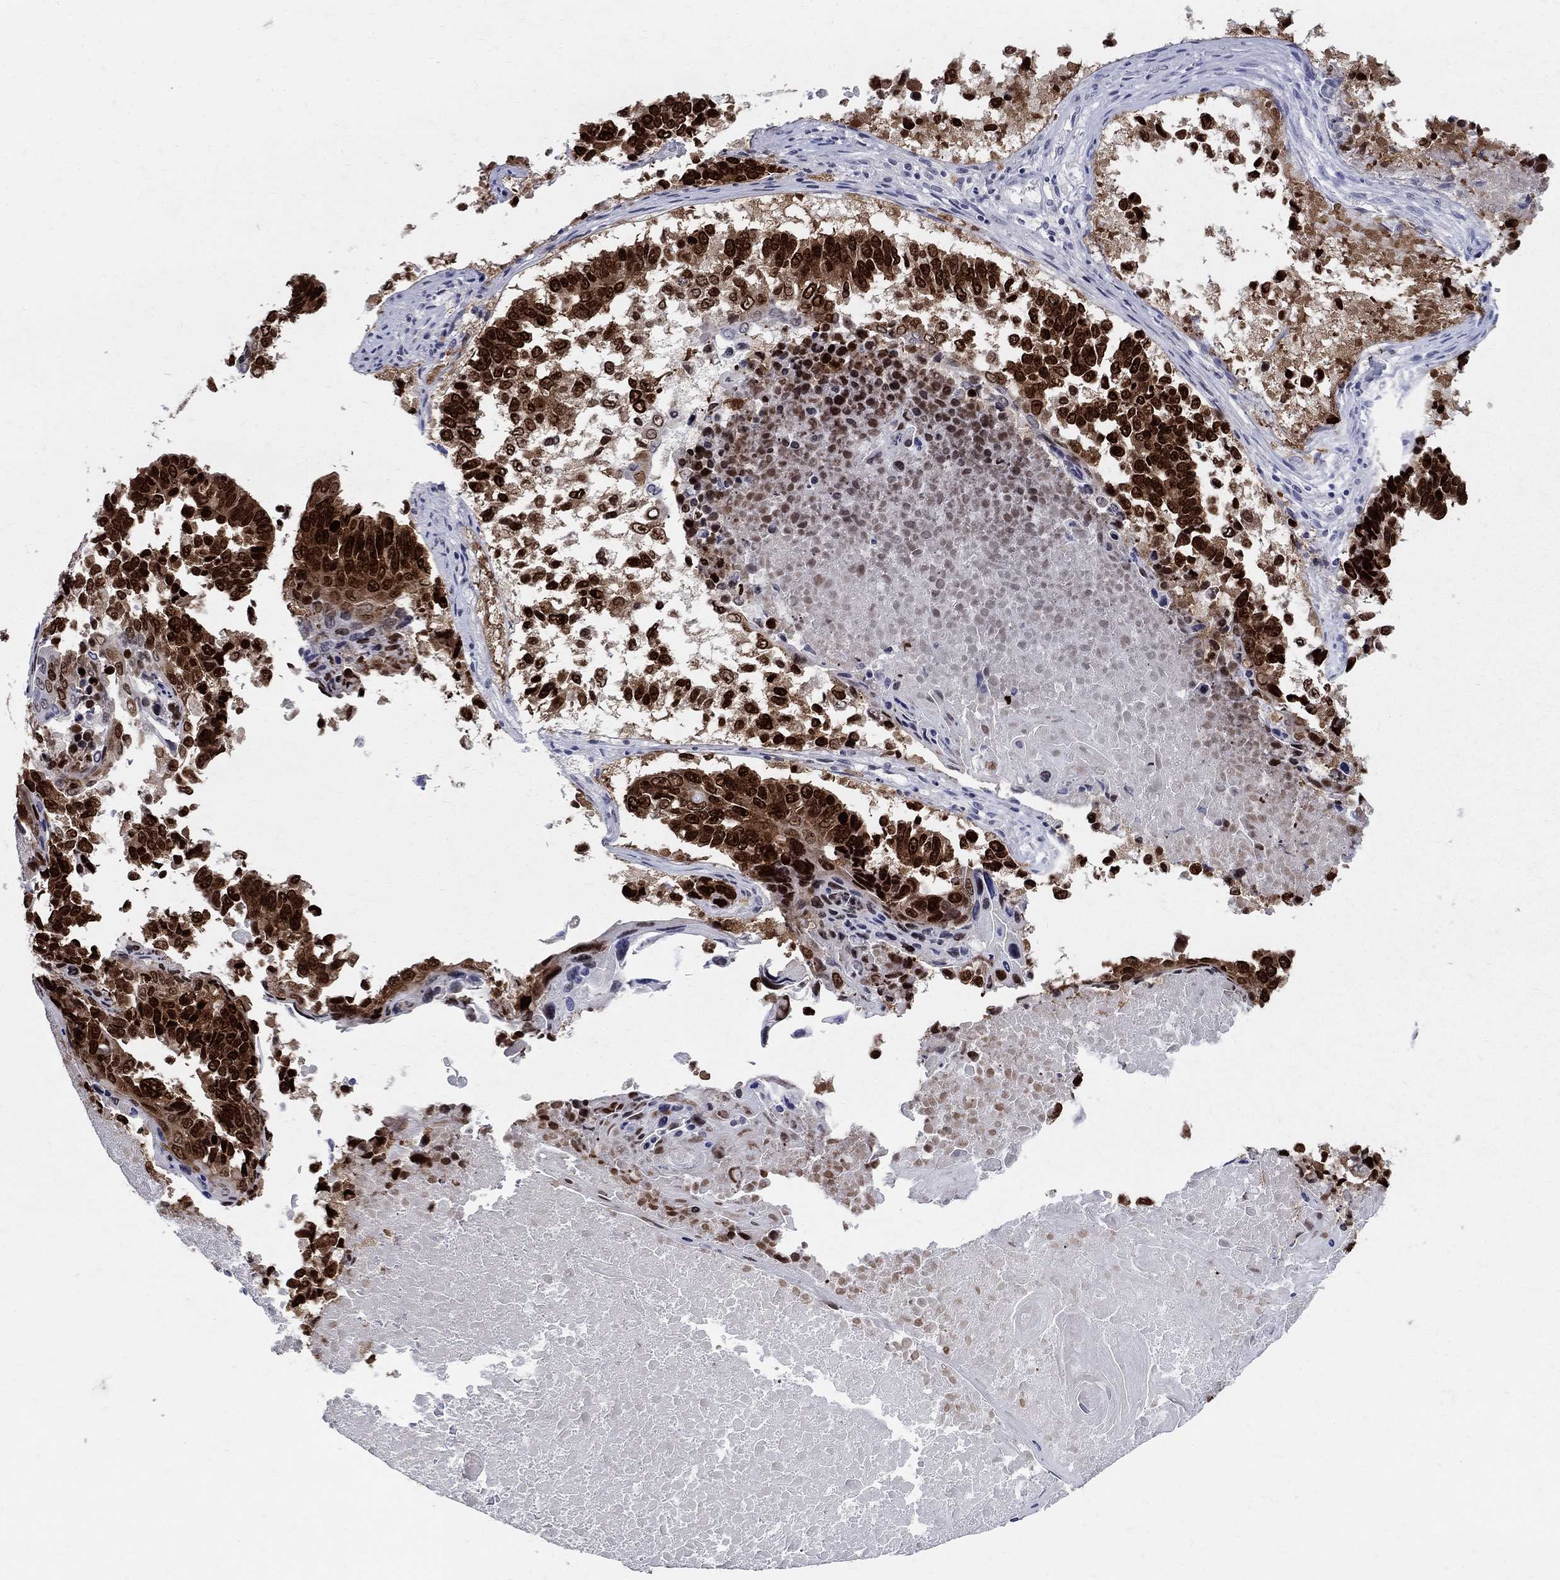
{"staining": {"intensity": "strong", "quantity": ">75%", "location": "nuclear"}, "tissue": "lung cancer", "cell_type": "Tumor cells", "image_type": "cancer", "snomed": [{"axis": "morphology", "description": "Squamous cell carcinoma, NOS"}, {"axis": "topography", "description": "Lung"}], "caption": "This photomicrograph exhibits squamous cell carcinoma (lung) stained with immunohistochemistry to label a protein in brown. The nuclear of tumor cells show strong positivity for the protein. Nuclei are counter-stained blue.", "gene": "SOX2", "patient": {"sex": "male", "age": 73}}